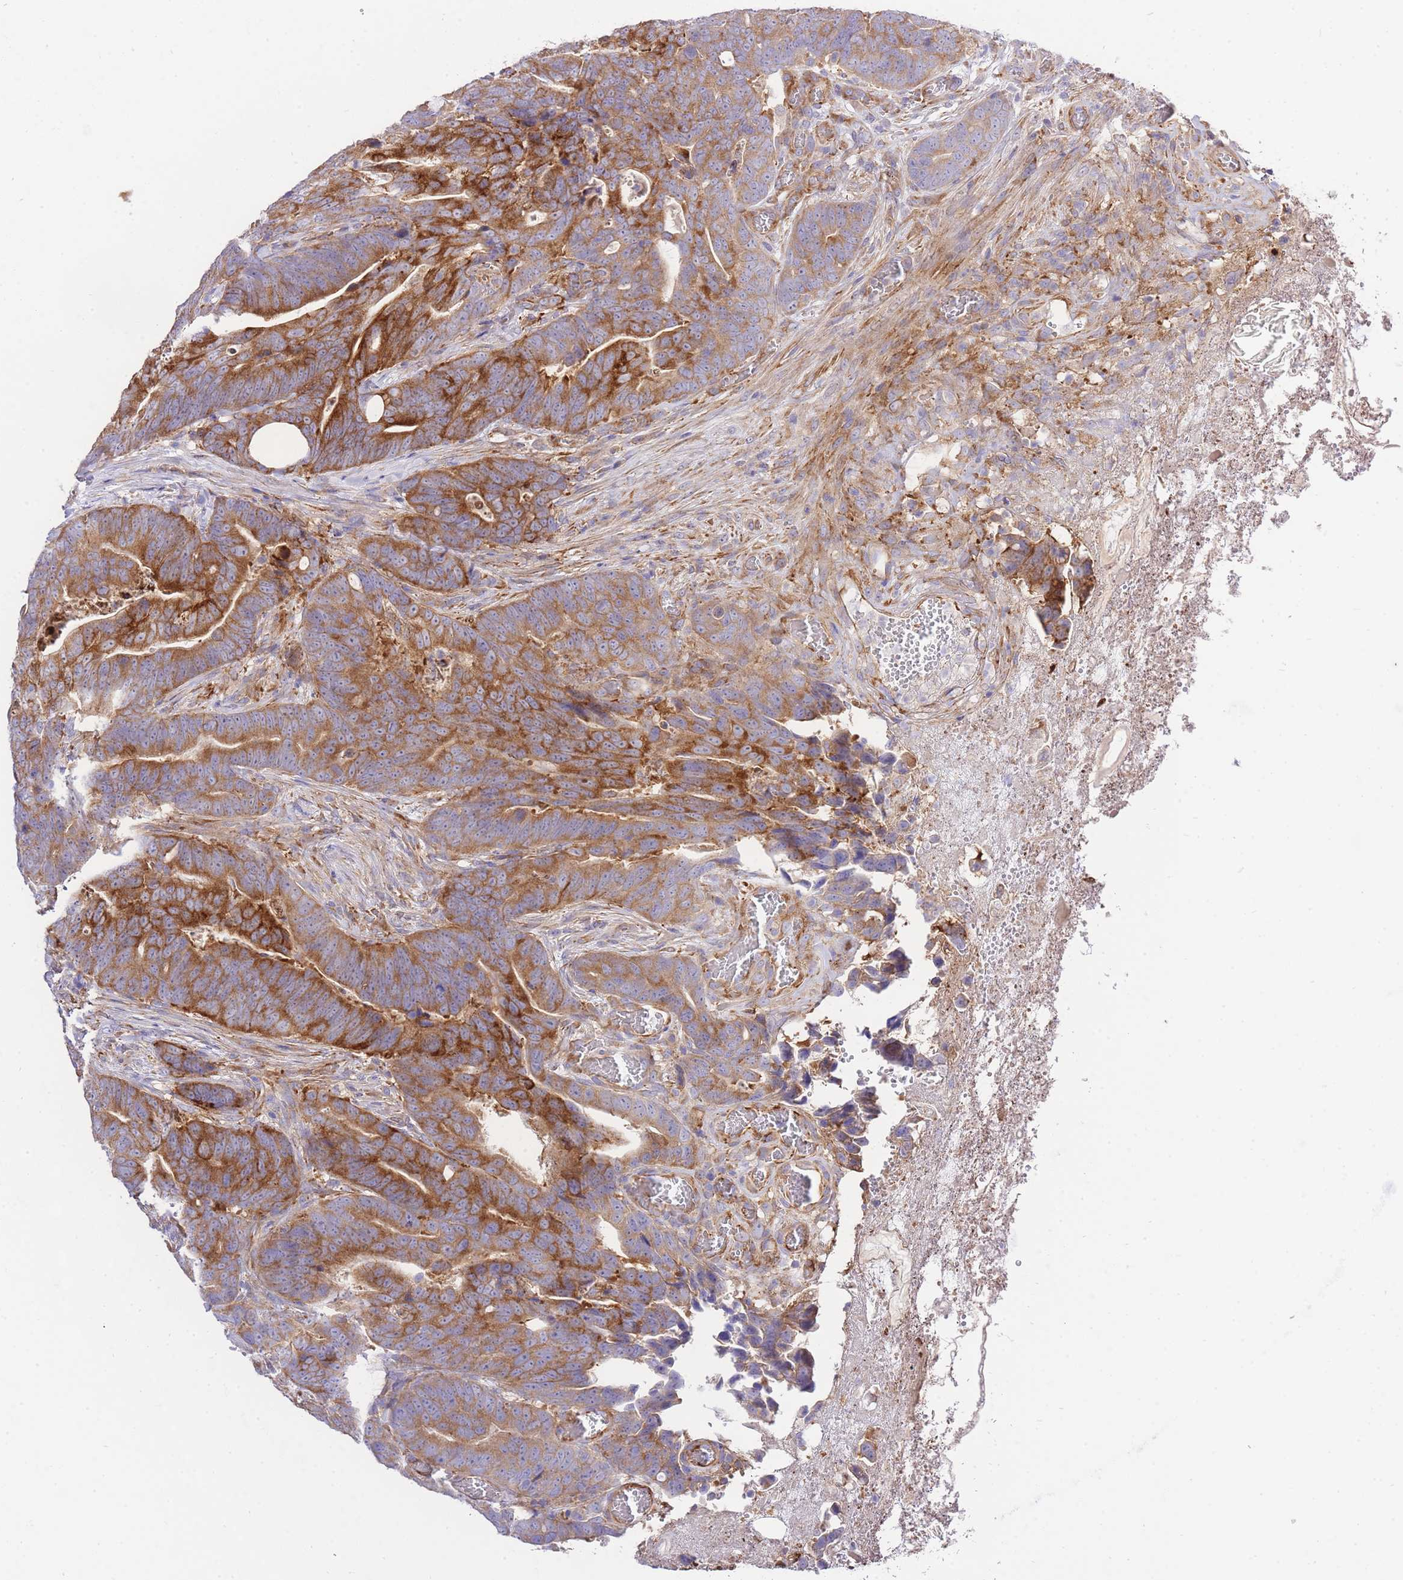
{"staining": {"intensity": "strong", "quantity": ">75%", "location": "cytoplasmic/membranous"}, "tissue": "colorectal cancer", "cell_type": "Tumor cells", "image_type": "cancer", "snomed": [{"axis": "morphology", "description": "Adenocarcinoma, NOS"}, {"axis": "topography", "description": "Colon"}], "caption": "Colorectal cancer stained with DAB (3,3'-diaminobenzidine) immunohistochemistry (IHC) reveals high levels of strong cytoplasmic/membranous staining in approximately >75% of tumor cells.", "gene": "INSYN2B", "patient": {"sex": "female", "age": 82}}